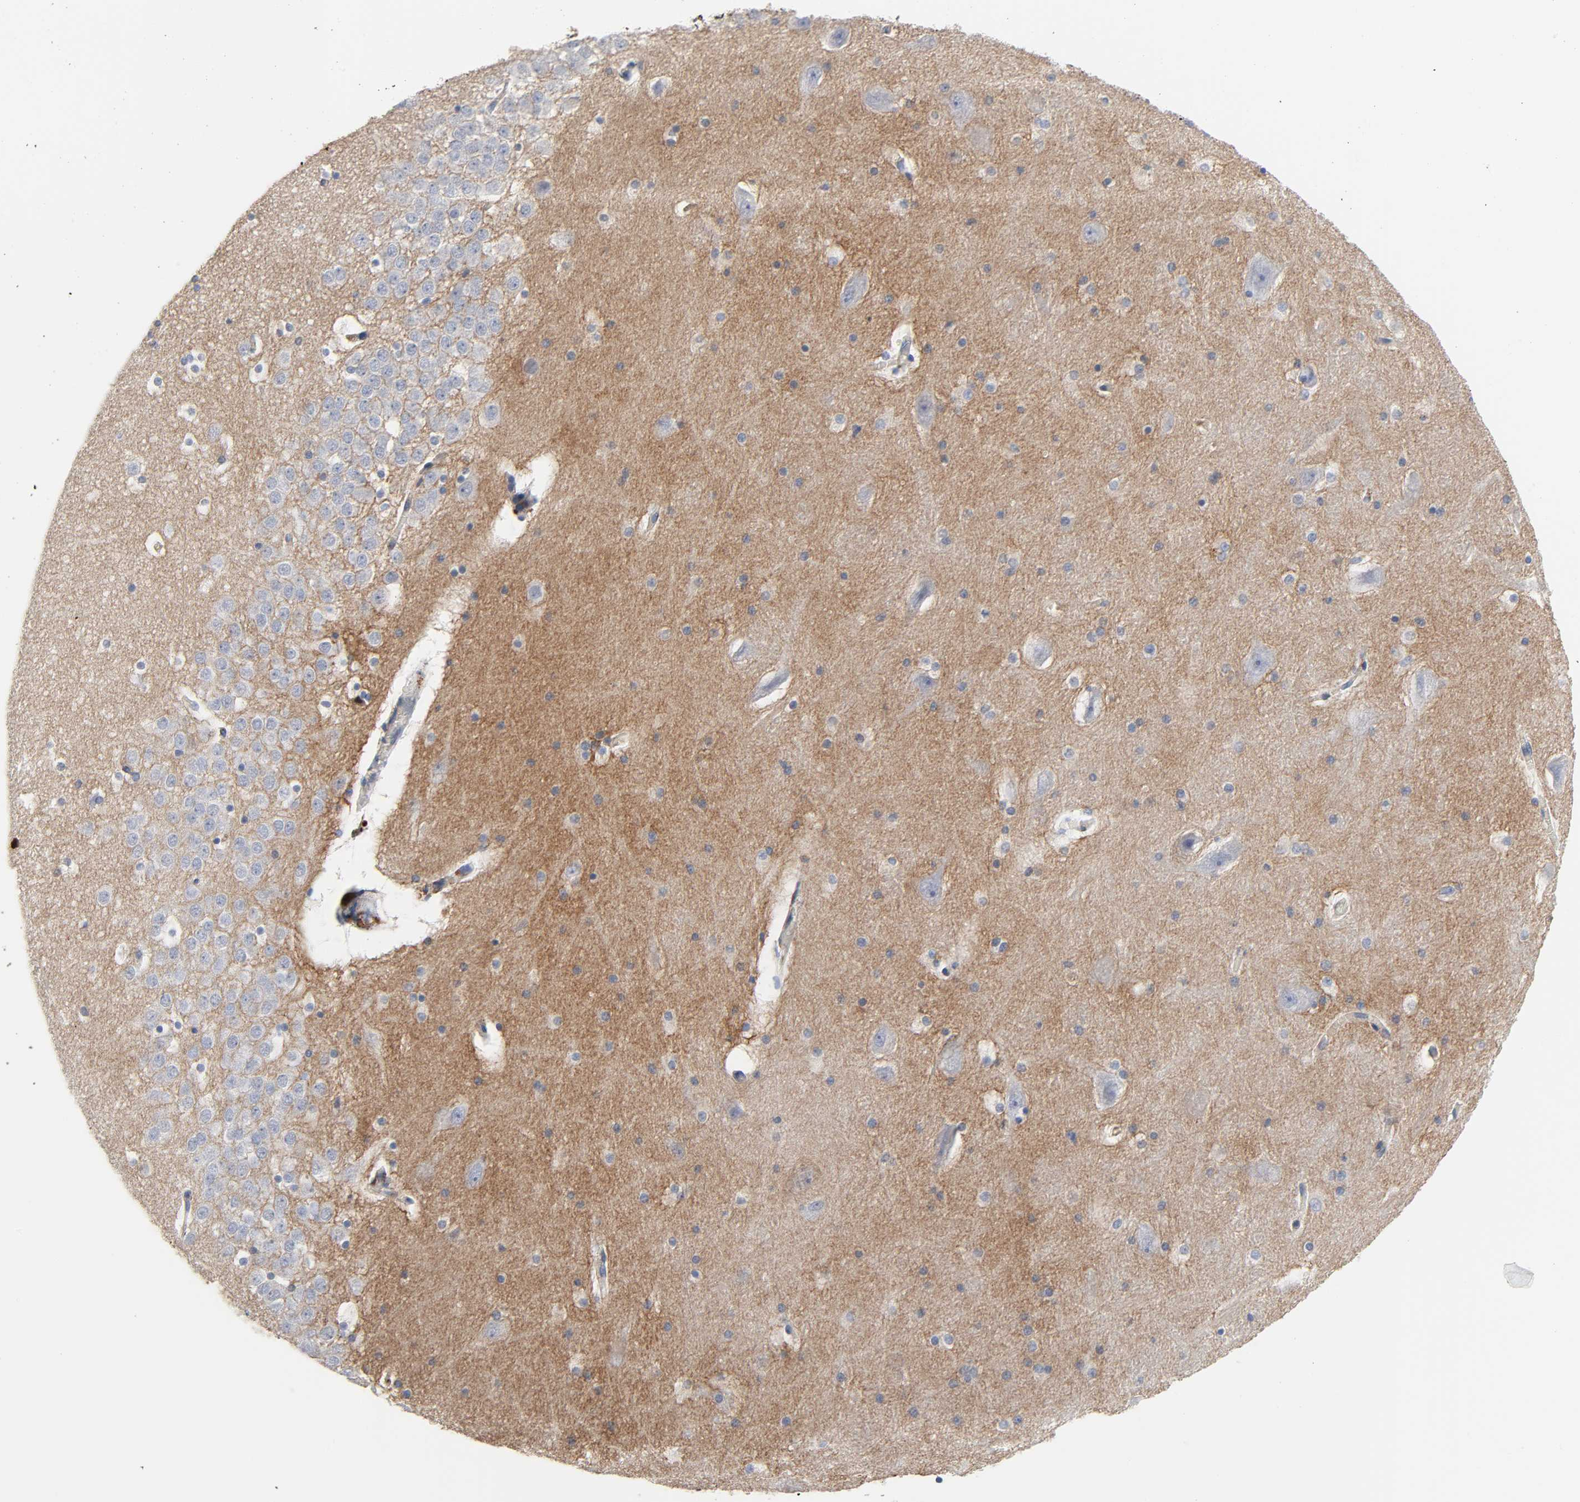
{"staining": {"intensity": "negative", "quantity": "none", "location": "none"}, "tissue": "hippocampus", "cell_type": "Glial cells", "image_type": "normal", "snomed": [{"axis": "morphology", "description": "Normal tissue, NOS"}, {"axis": "topography", "description": "Hippocampus"}], "caption": "Glial cells show no significant staining in normal hippocampus. (DAB immunohistochemistry visualized using brightfield microscopy, high magnification).", "gene": "FBLN1", "patient": {"sex": "male", "age": 45}}